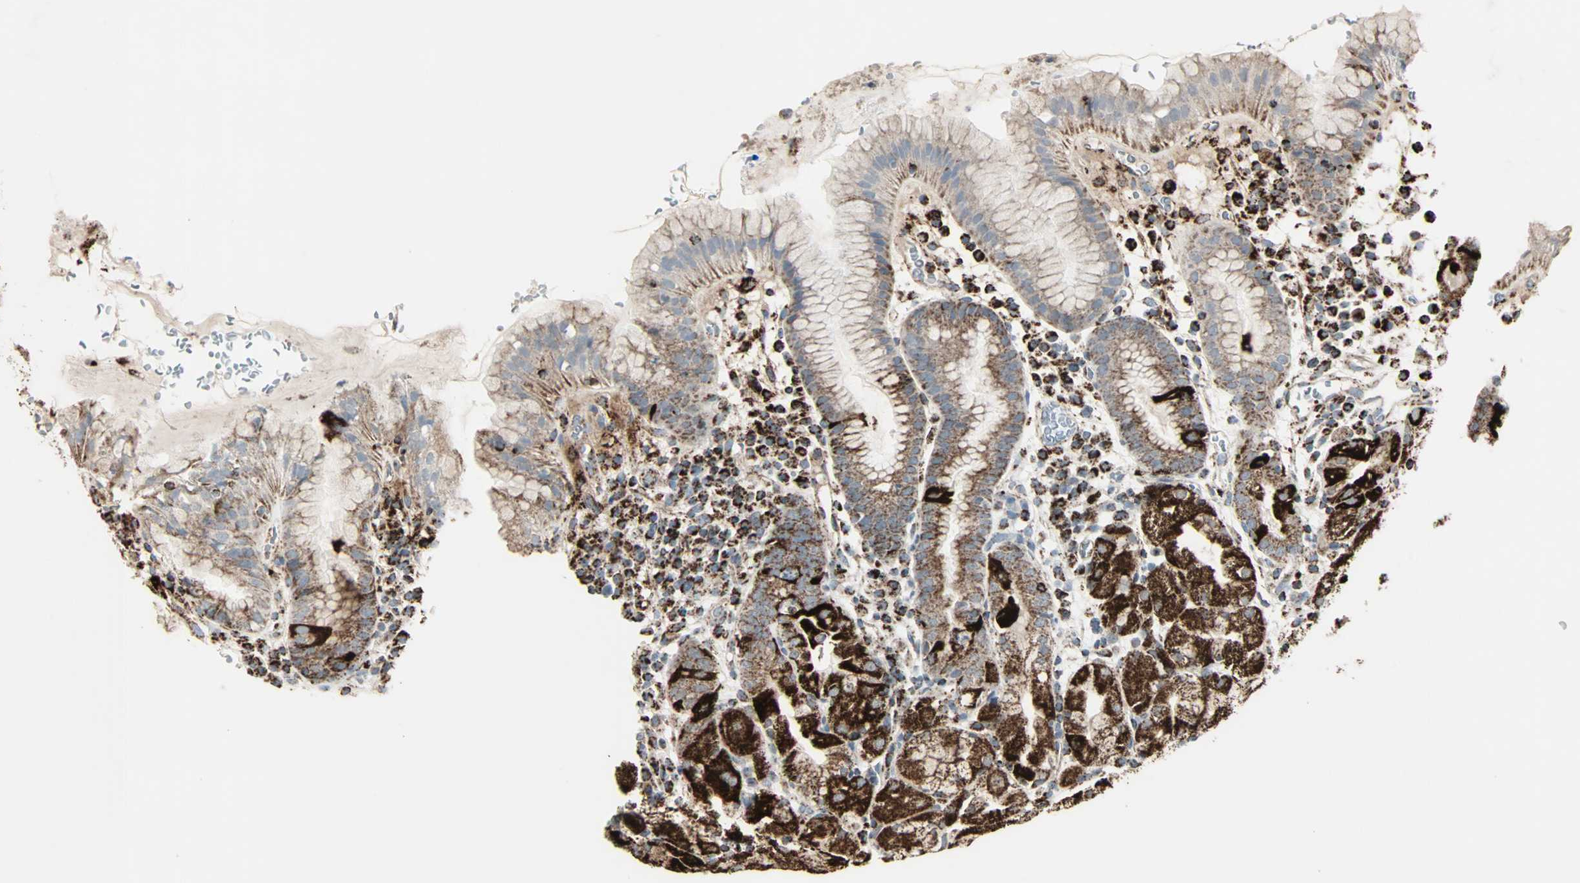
{"staining": {"intensity": "strong", "quantity": "25%-75%", "location": "cytoplasmic/membranous"}, "tissue": "stomach", "cell_type": "Glandular cells", "image_type": "normal", "snomed": [{"axis": "morphology", "description": "Normal tissue, NOS"}, {"axis": "topography", "description": "Stomach"}, {"axis": "topography", "description": "Stomach, lower"}], "caption": "This image displays benign stomach stained with immunohistochemistry to label a protein in brown. The cytoplasmic/membranous of glandular cells show strong positivity for the protein. Nuclei are counter-stained blue.", "gene": "IDH2", "patient": {"sex": "female", "age": 75}}